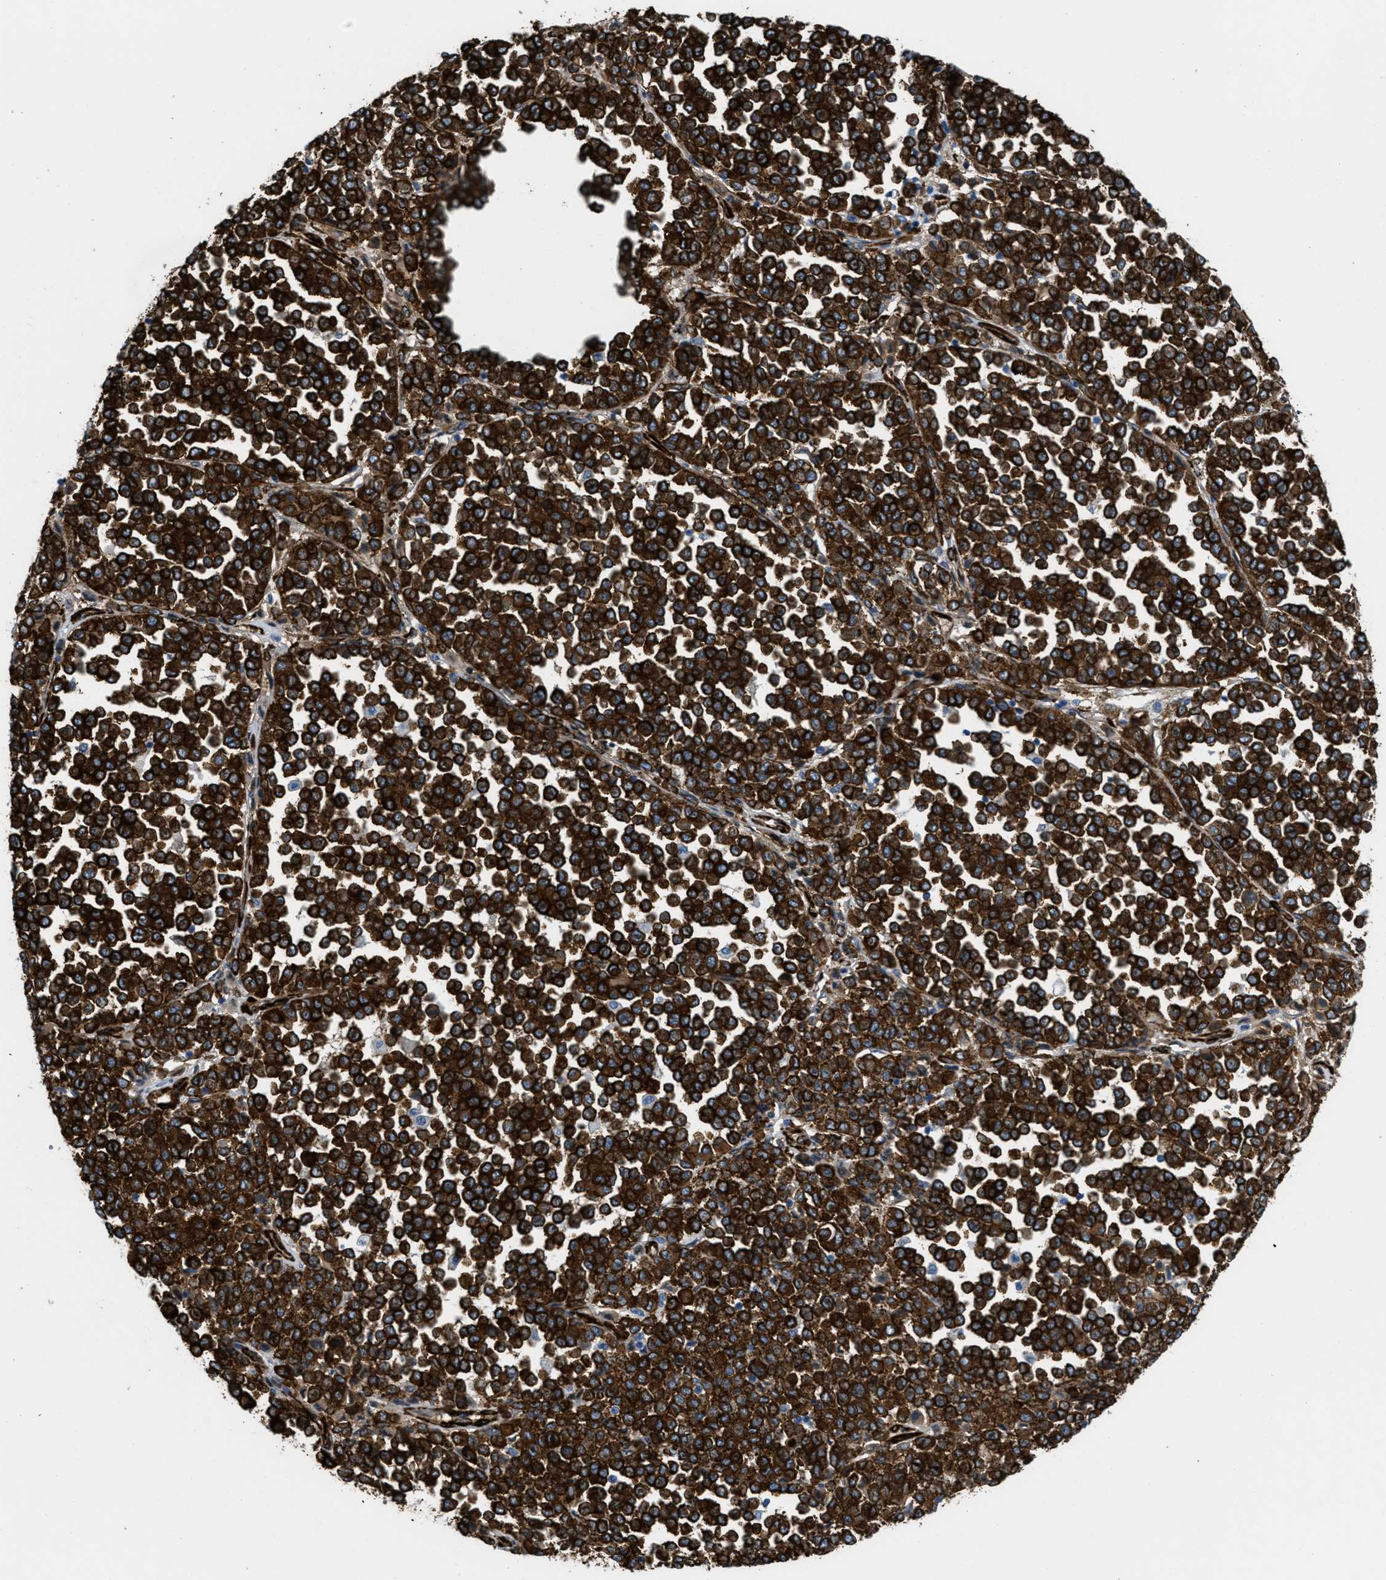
{"staining": {"intensity": "strong", "quantity": ">75%", "location": "cytoplasmic/membranous"}, "tissue": "melanoma", "cell_type": "Tumor cells", "image_type": "cancer", "snomed": [{"axis": "morphology", "description": "Malignant melanoma, Metastatic site"}, {"axis": "topography", "description": "Pancreas"}], "caption": "The photomicrograph exhibits a brown stain indicating the presence of a protein in the cytoplasmic/membranous of tumor cells in malignant melanoma (metastatic site).", "gene": "CALD1", "patient": {"sex": "female", "age": 30}}